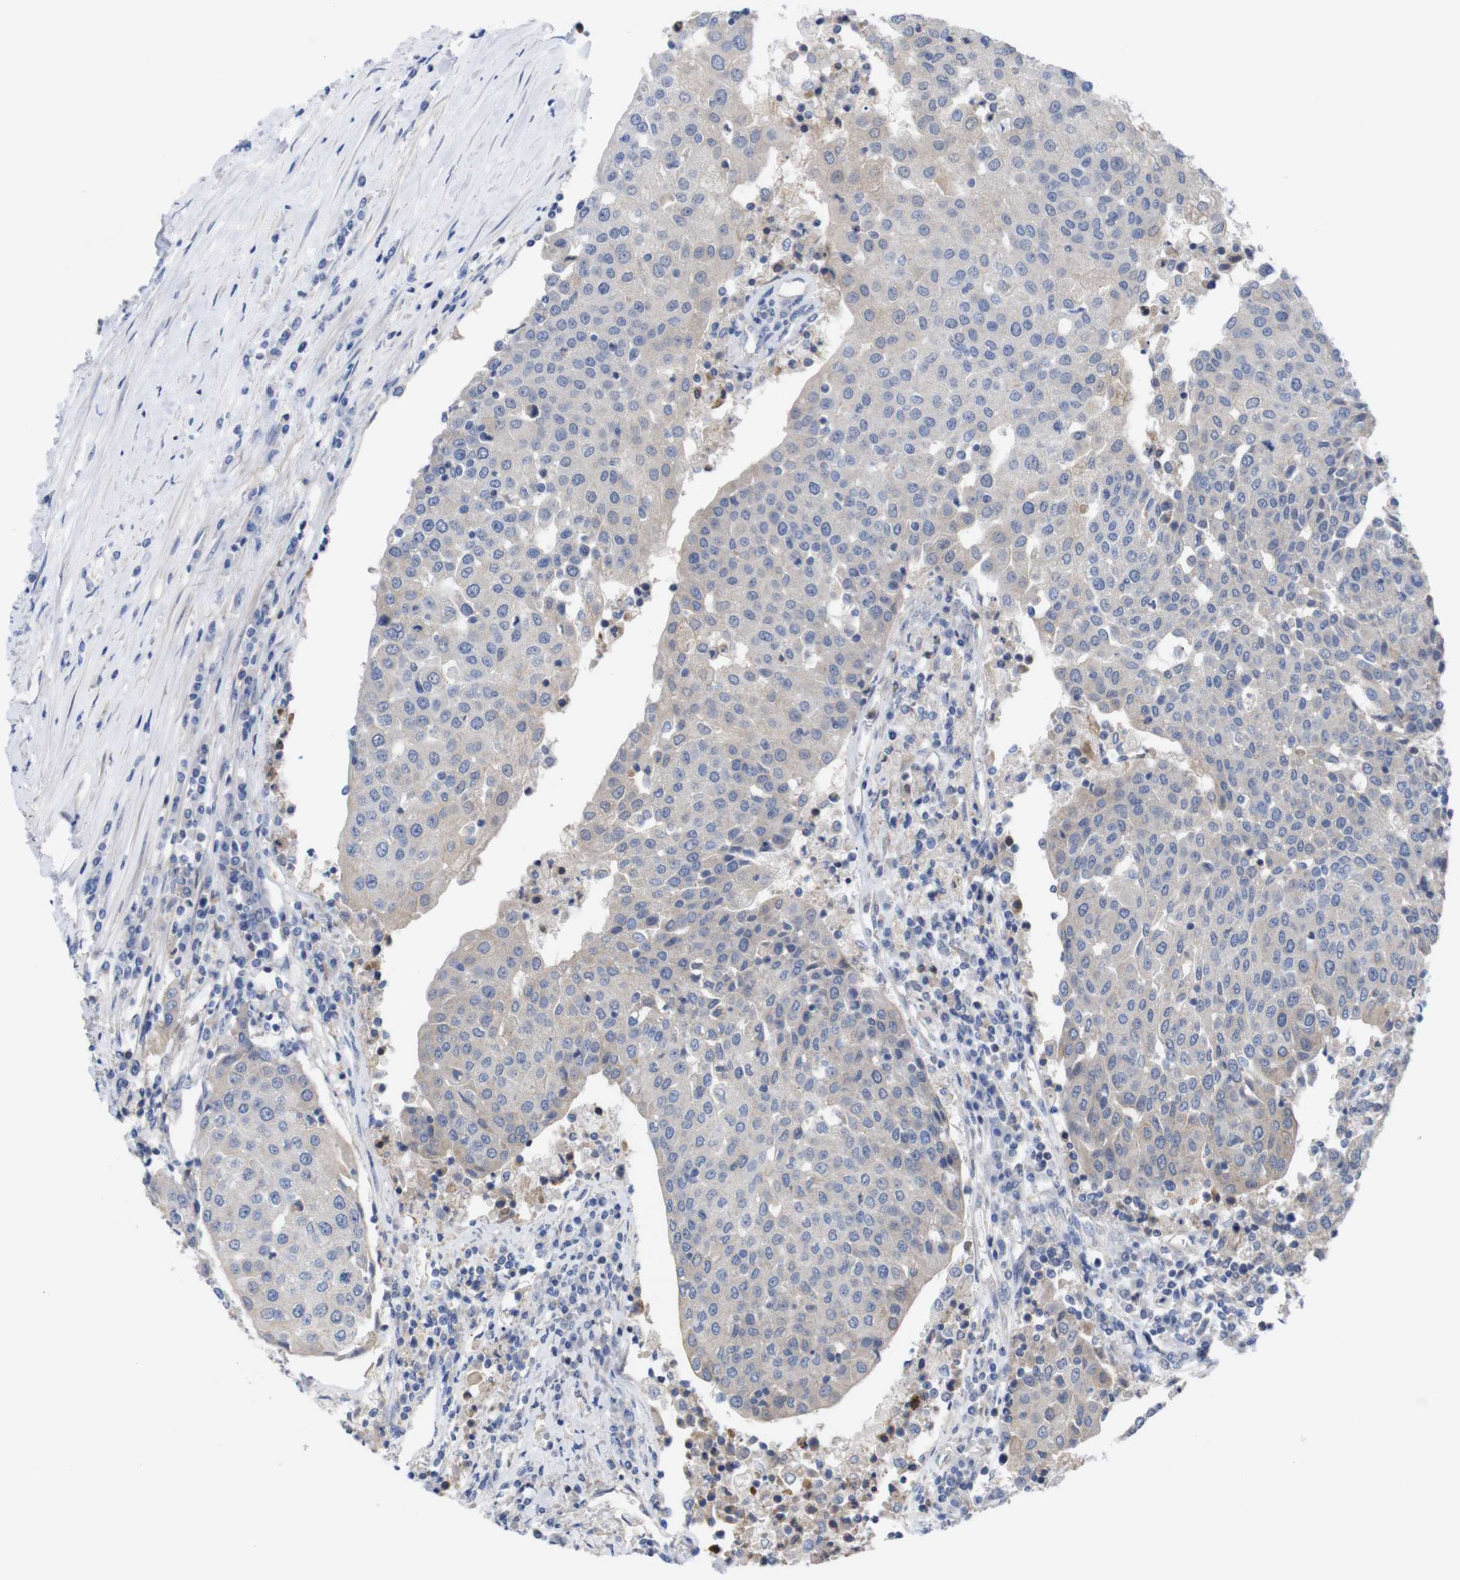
{"staining": {"intensity": "negative", "quantity": "none", "location": "none"}, "tissue": "urothelial cancer", "cell_type": "Tumor cells", "image_type": "cancer", "snomed": [{"axis": "morphology", "description": "Urothelial carcinoma, High grade"}, {"axis": "topography", "description": "Urinary bladder"}], "caption": "An immunohistochemistry (IHC) photomicrograph of urothelial cancer is shown. There is no staining in tumor cells of urothelial cancer.", "gene": "USH1C", "patient": {"sex": "female", "age": 85}}